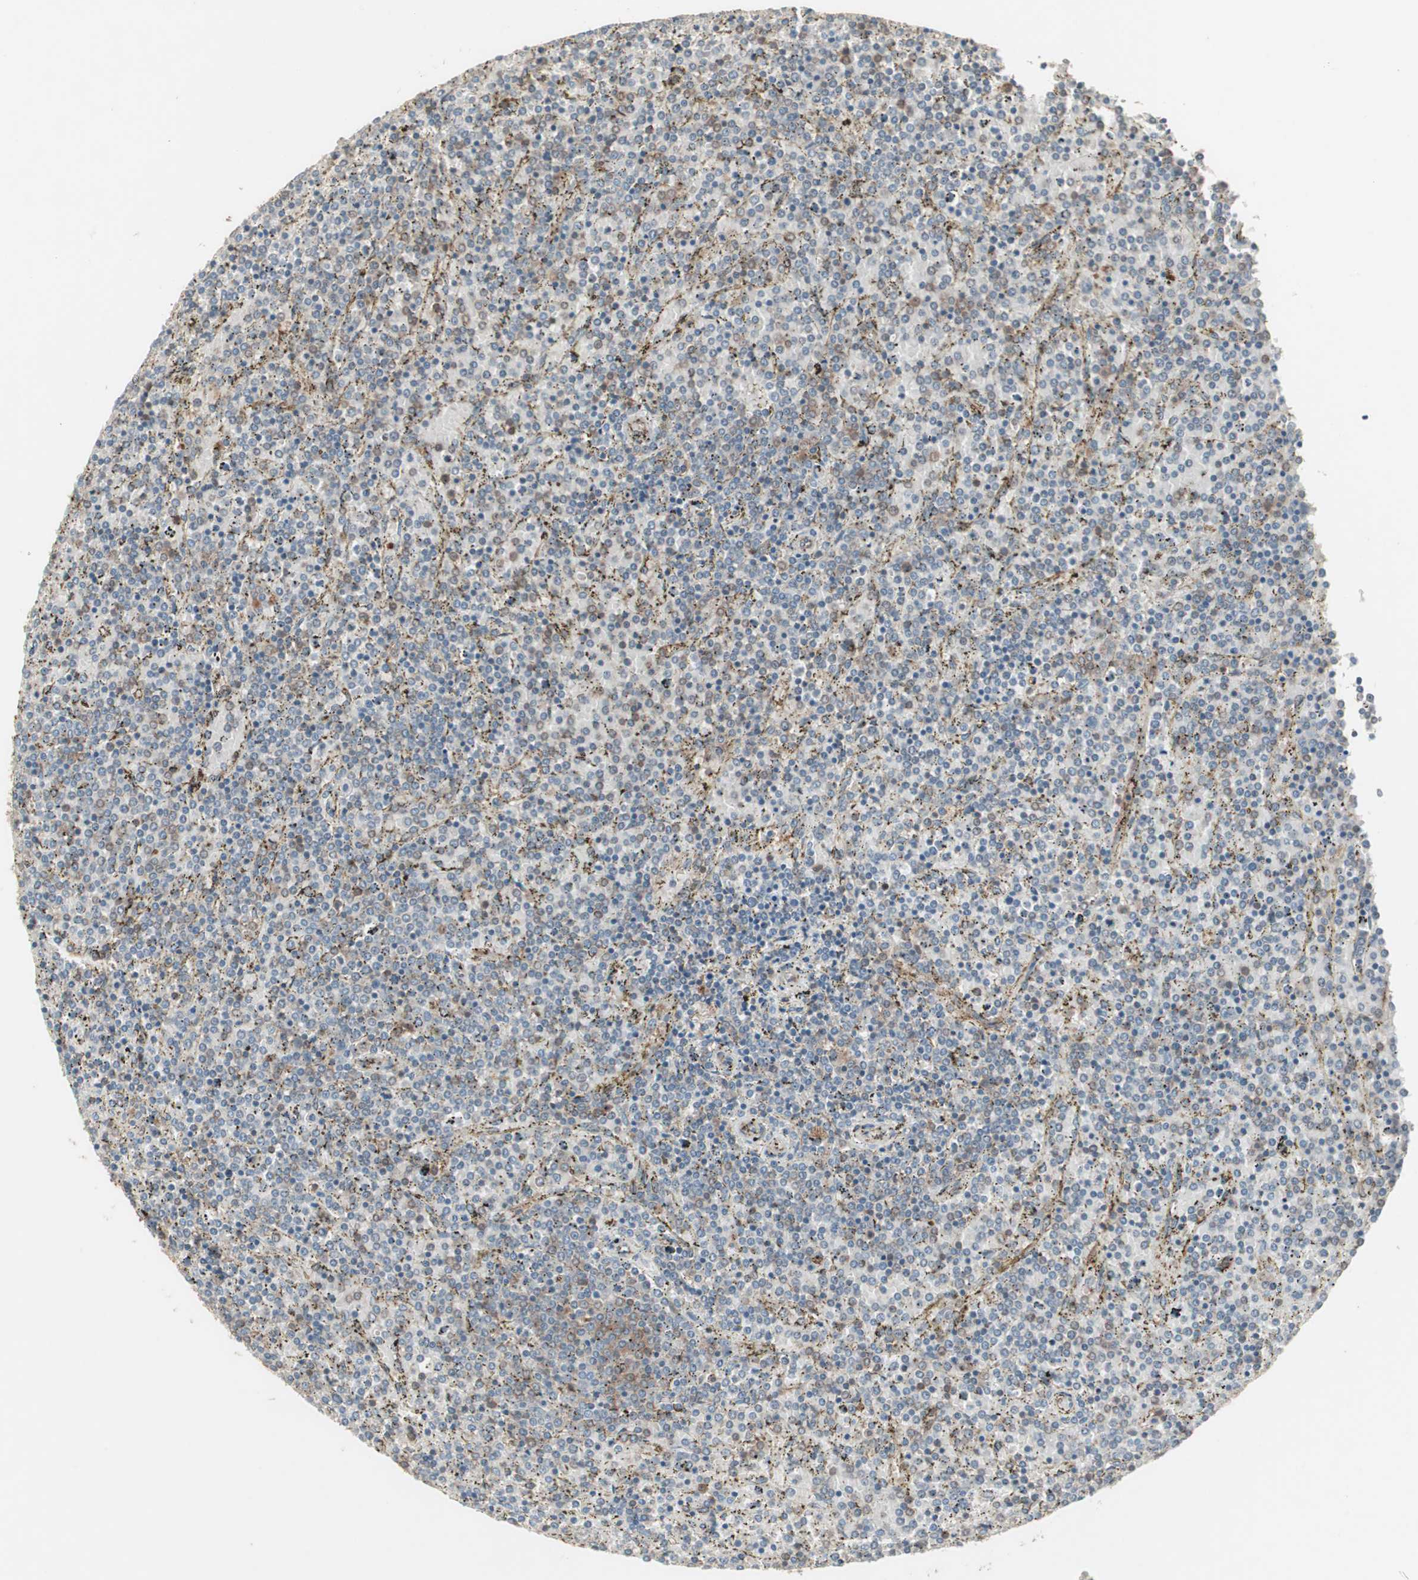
{"staining": {"intensity": "moderate", "quantity": "25%-75%", "location": "cytoplasmic/membranous"}, "tissue": "lymphoma", "cell_type": "Tumor cells", "image_type": "cancer", "snomed": [{"axis": "morphology", "description": "Malignant lymphoma, non-Hodgkin's type, Low grade"}, {"axis": "topography", "description": "Spleen"}], "caption": "Protein staining of lymphoma tissue demonstrates moderate cytoplasmic/membranous staining in approximately 25%-75% of tumor cells.", "gene": "PFDN1", "patient": {"sex": "female", "age": 77}}